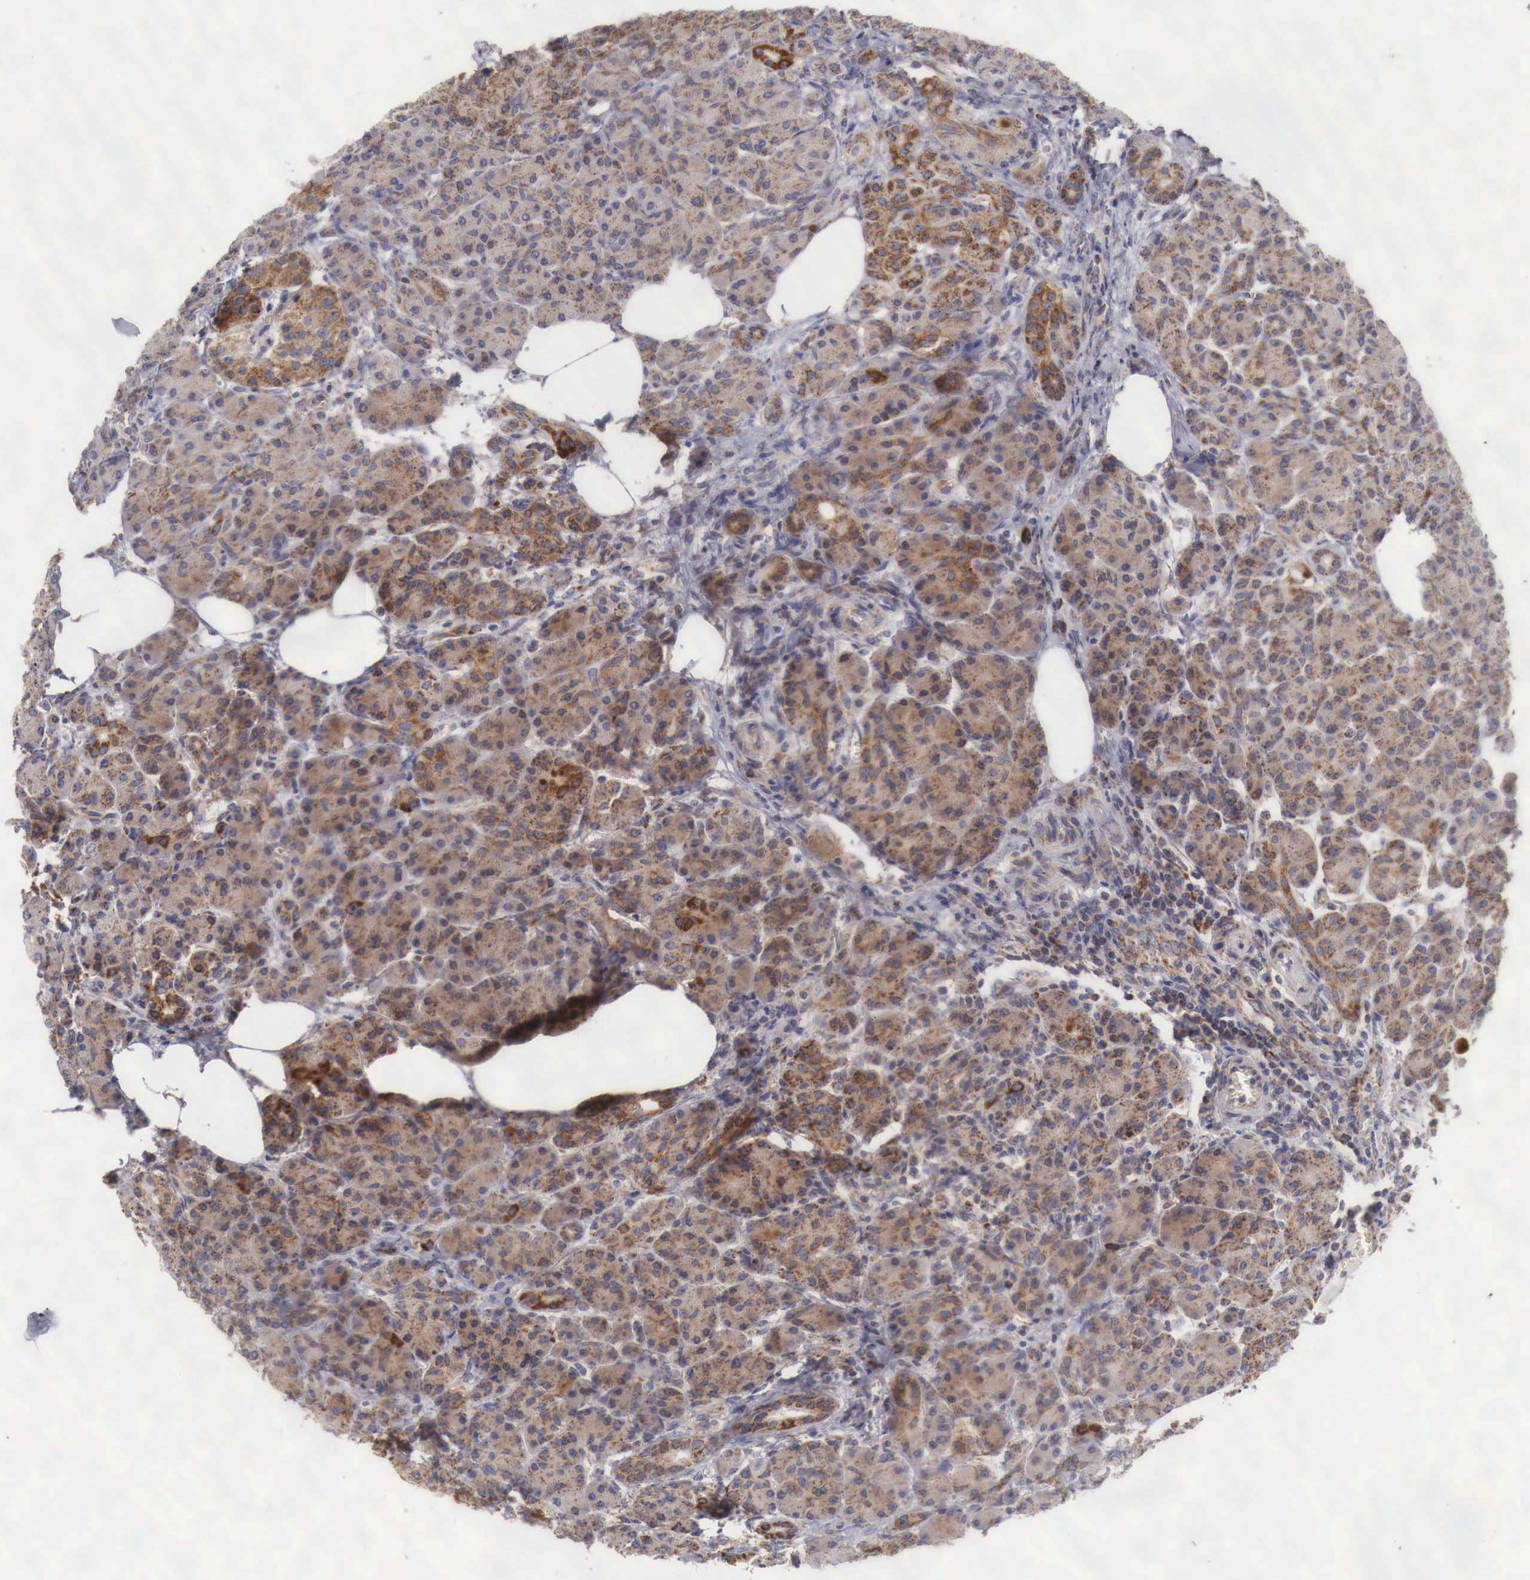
{"staining": {"intensity": "moderate", "quantity": ">75%", "location": "cytoplasmic/membranous"}, "tissue": "pancreas", "cell_type": "Exocrine glandular cells", "image_type": "normal", "snomed": [{"axis": "morphology", "description": "Normal tissue, NOS"}, {"axis": "topography", "description": "Pancreas"}], "caption": "Brown immunohistochemical staining in normal pancreas displays moderate cytoplasmic/membranous staining in about >75% of exocrine glandular cells. (DAB (3,3'-diaminobenzidine) IHC, brown staining for protein, blue staining for nuclei).", "gene": "XPNPEP3", "patient": {"sex": "female", "age": 73}}